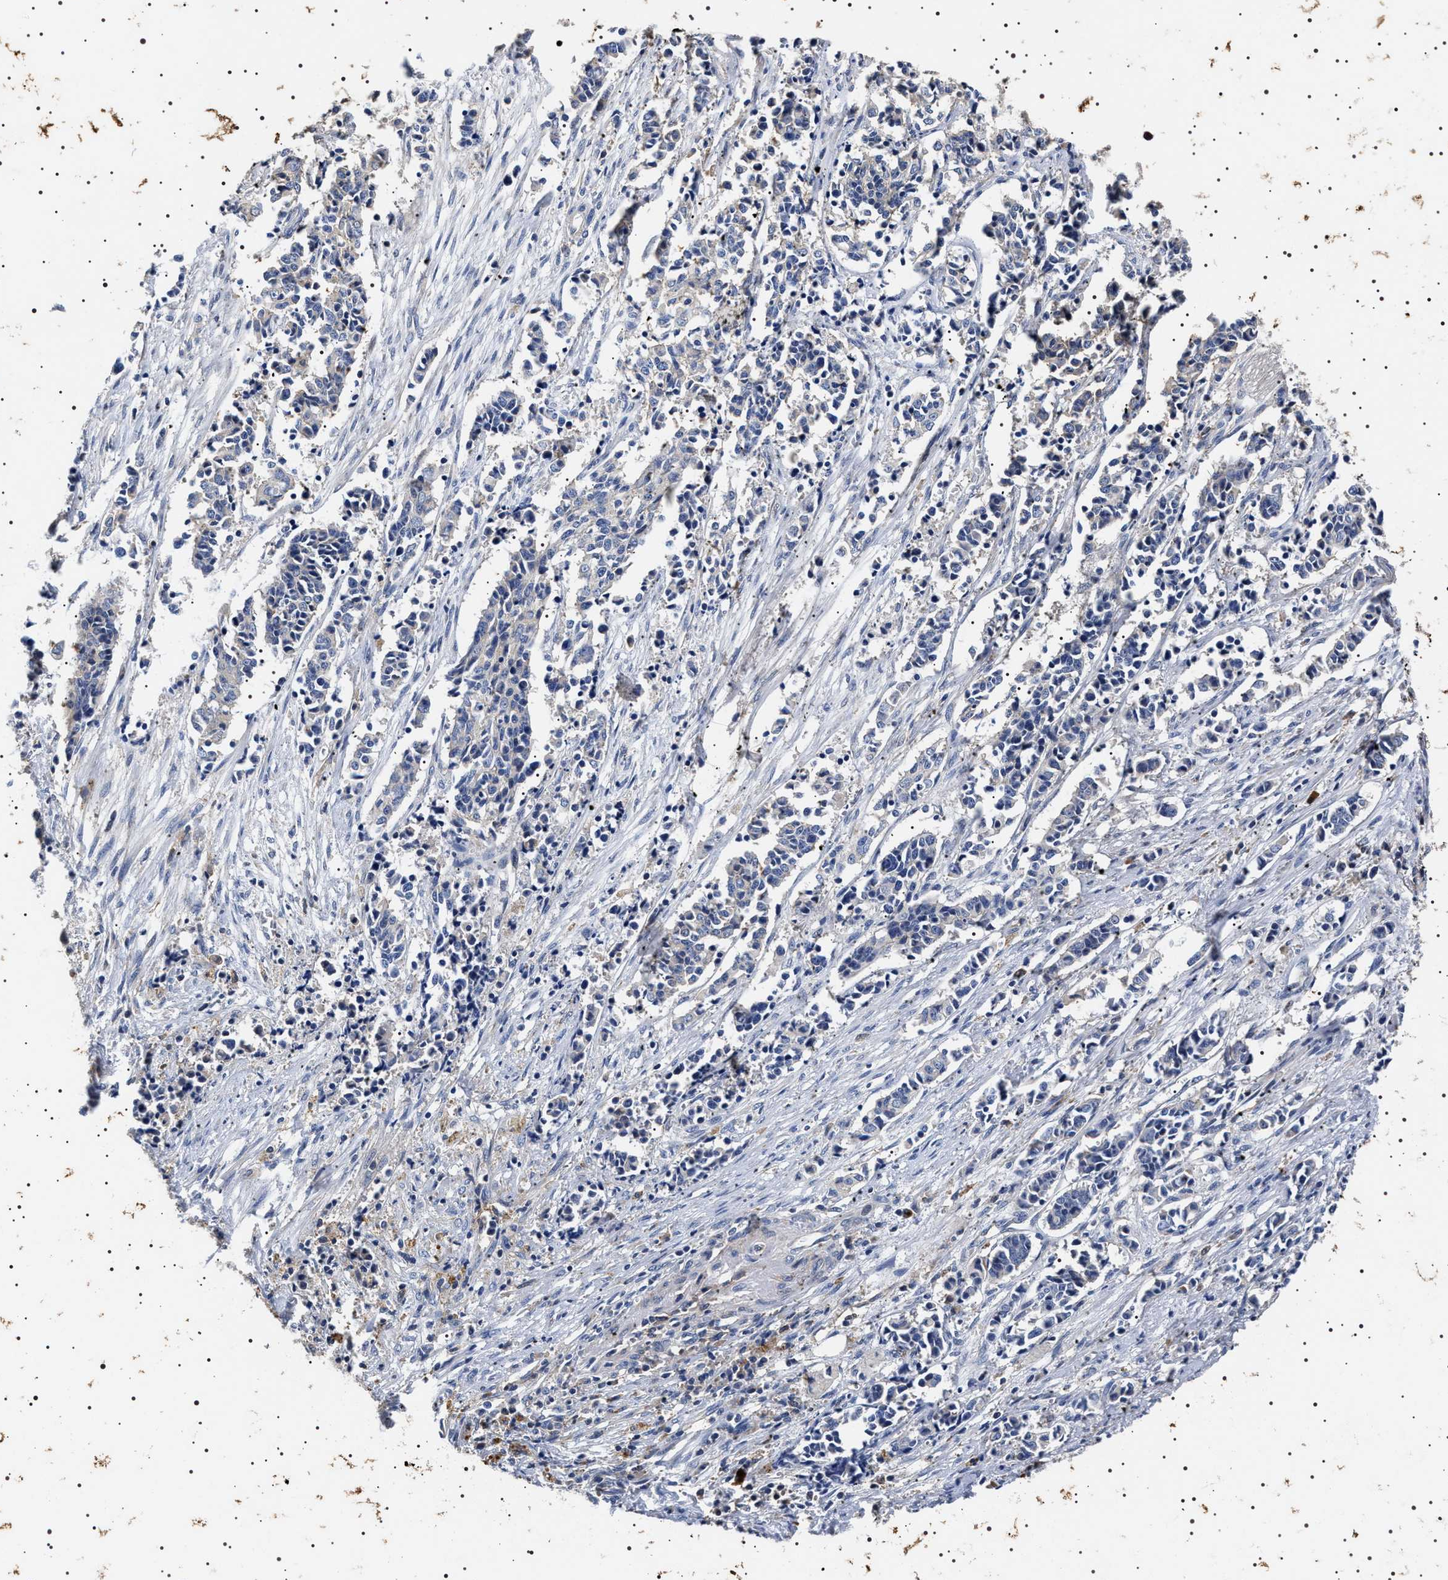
{"staining": {"intensity": "negative", "quantity": "none", "location": "none"}, "tissue": "cervical cancer", "cell_type": "Tumor cells", "image_type": "cancer", "snomed": [{"axis": "morphology", "description": "Squamous cell carcinoma, NOS"}, {"axis": "topography", "description": "Cervix"}], "caption": "Tumor cells show no significant positivity in cervical squamous cell carcinoma.", "gene": "SLC4A7", "patient": {"sex": "female", "age": 35}}